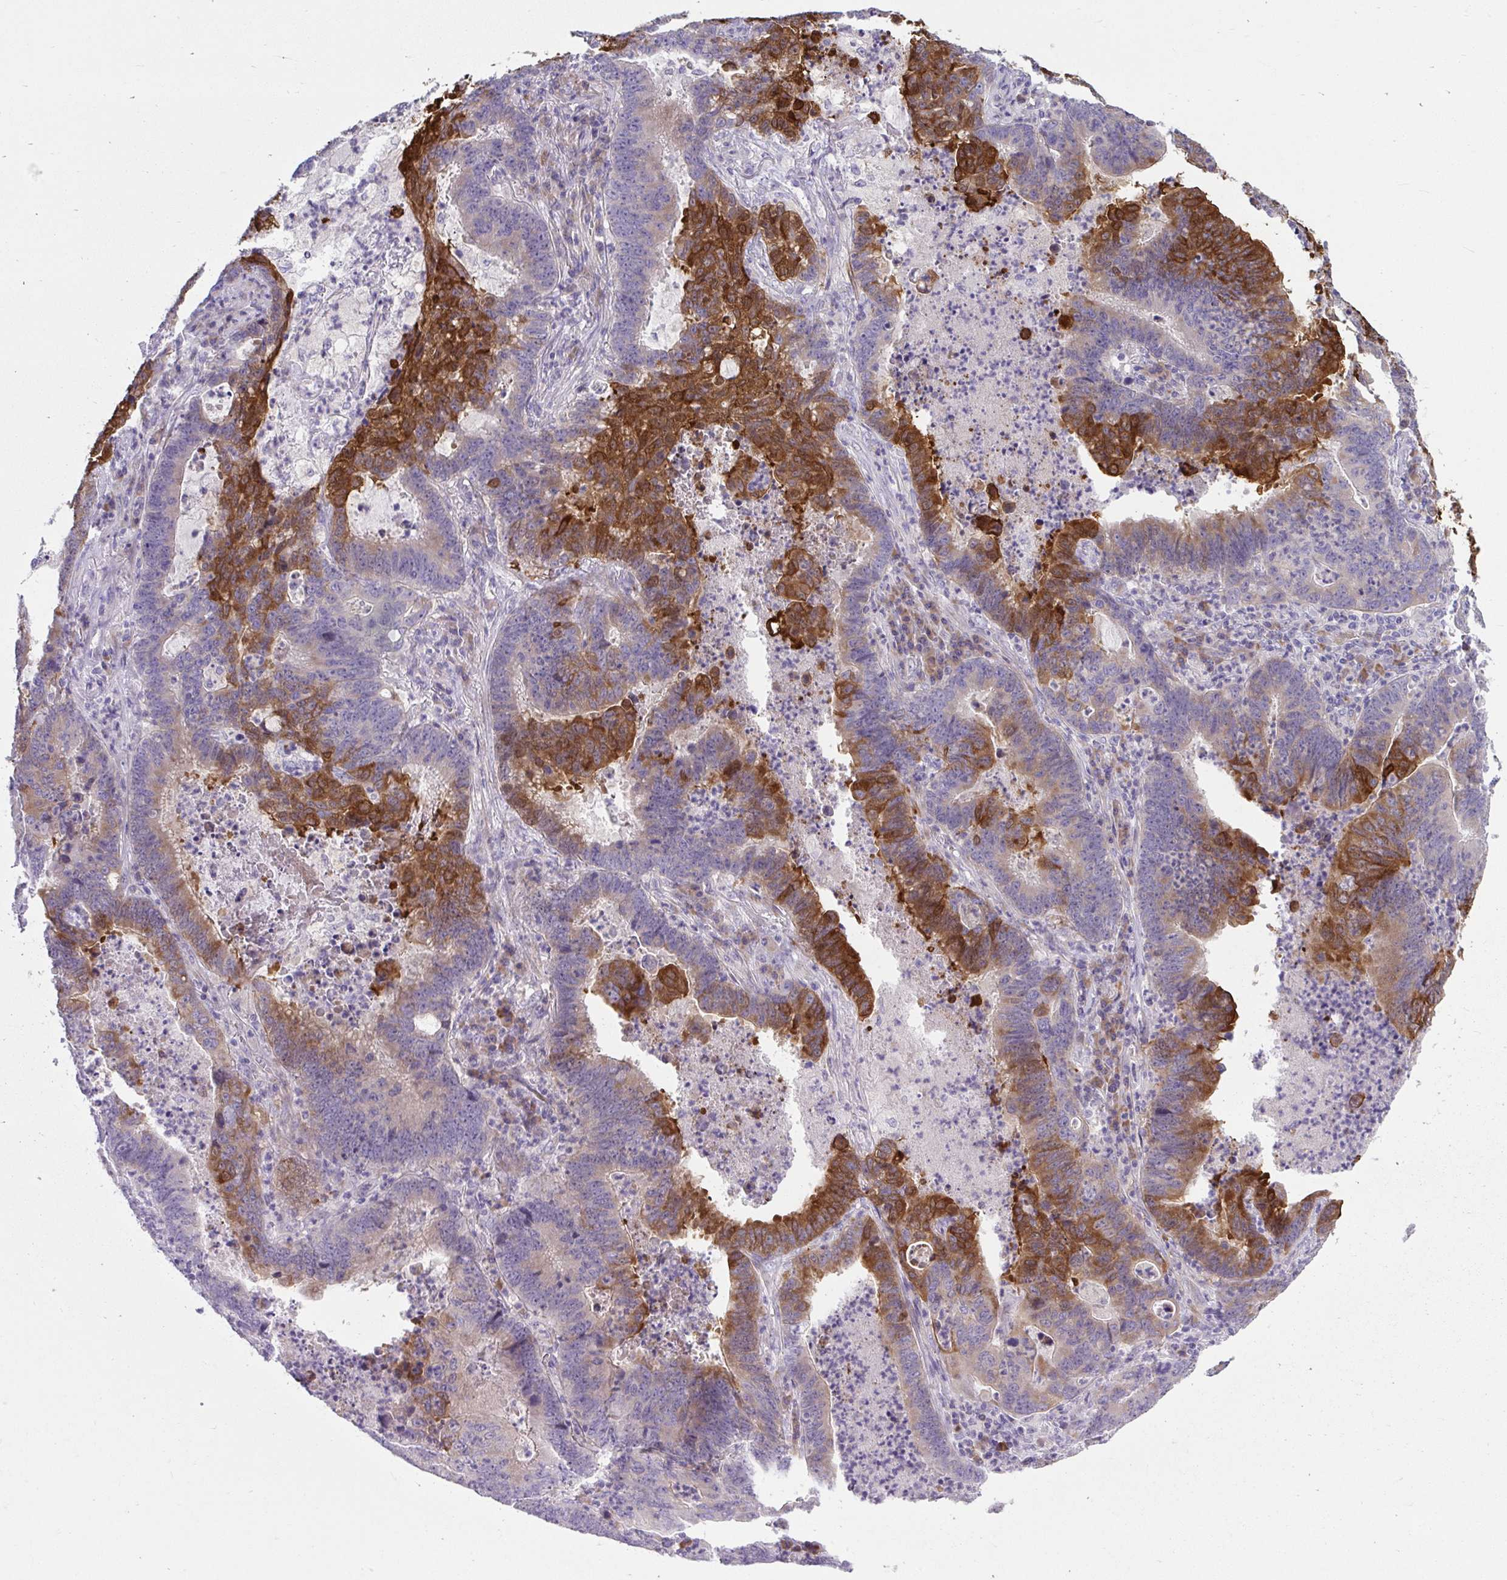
{"staining": {"intensity": "strong", "quantity": "25%-75%", "location": "cytoplasmic/membranous"}, "tissue": "lung cancer", "cell_type": "Tumor cells", "image_type": "cancer", "snomed": [{"axis": "morphology", "description": "Aneuploidy"}, {"axis": "morphology", "description": "Adenocarcinoma, NOS"}, {"axis": "morphology", "description": "Adenocarcinoma primary or metastatic"}, {"axis": "topography", "description": "Lung"}], "caption": "This image displays IHC staining of human lung cancer (adenocarcinoma primary or metastatic), with high strong cytoplasmic/membranous staining in approximately 25%-75% of tumor cells.", "gene": "PIGZ", "patient": {"sex": "female", "age": 75}}